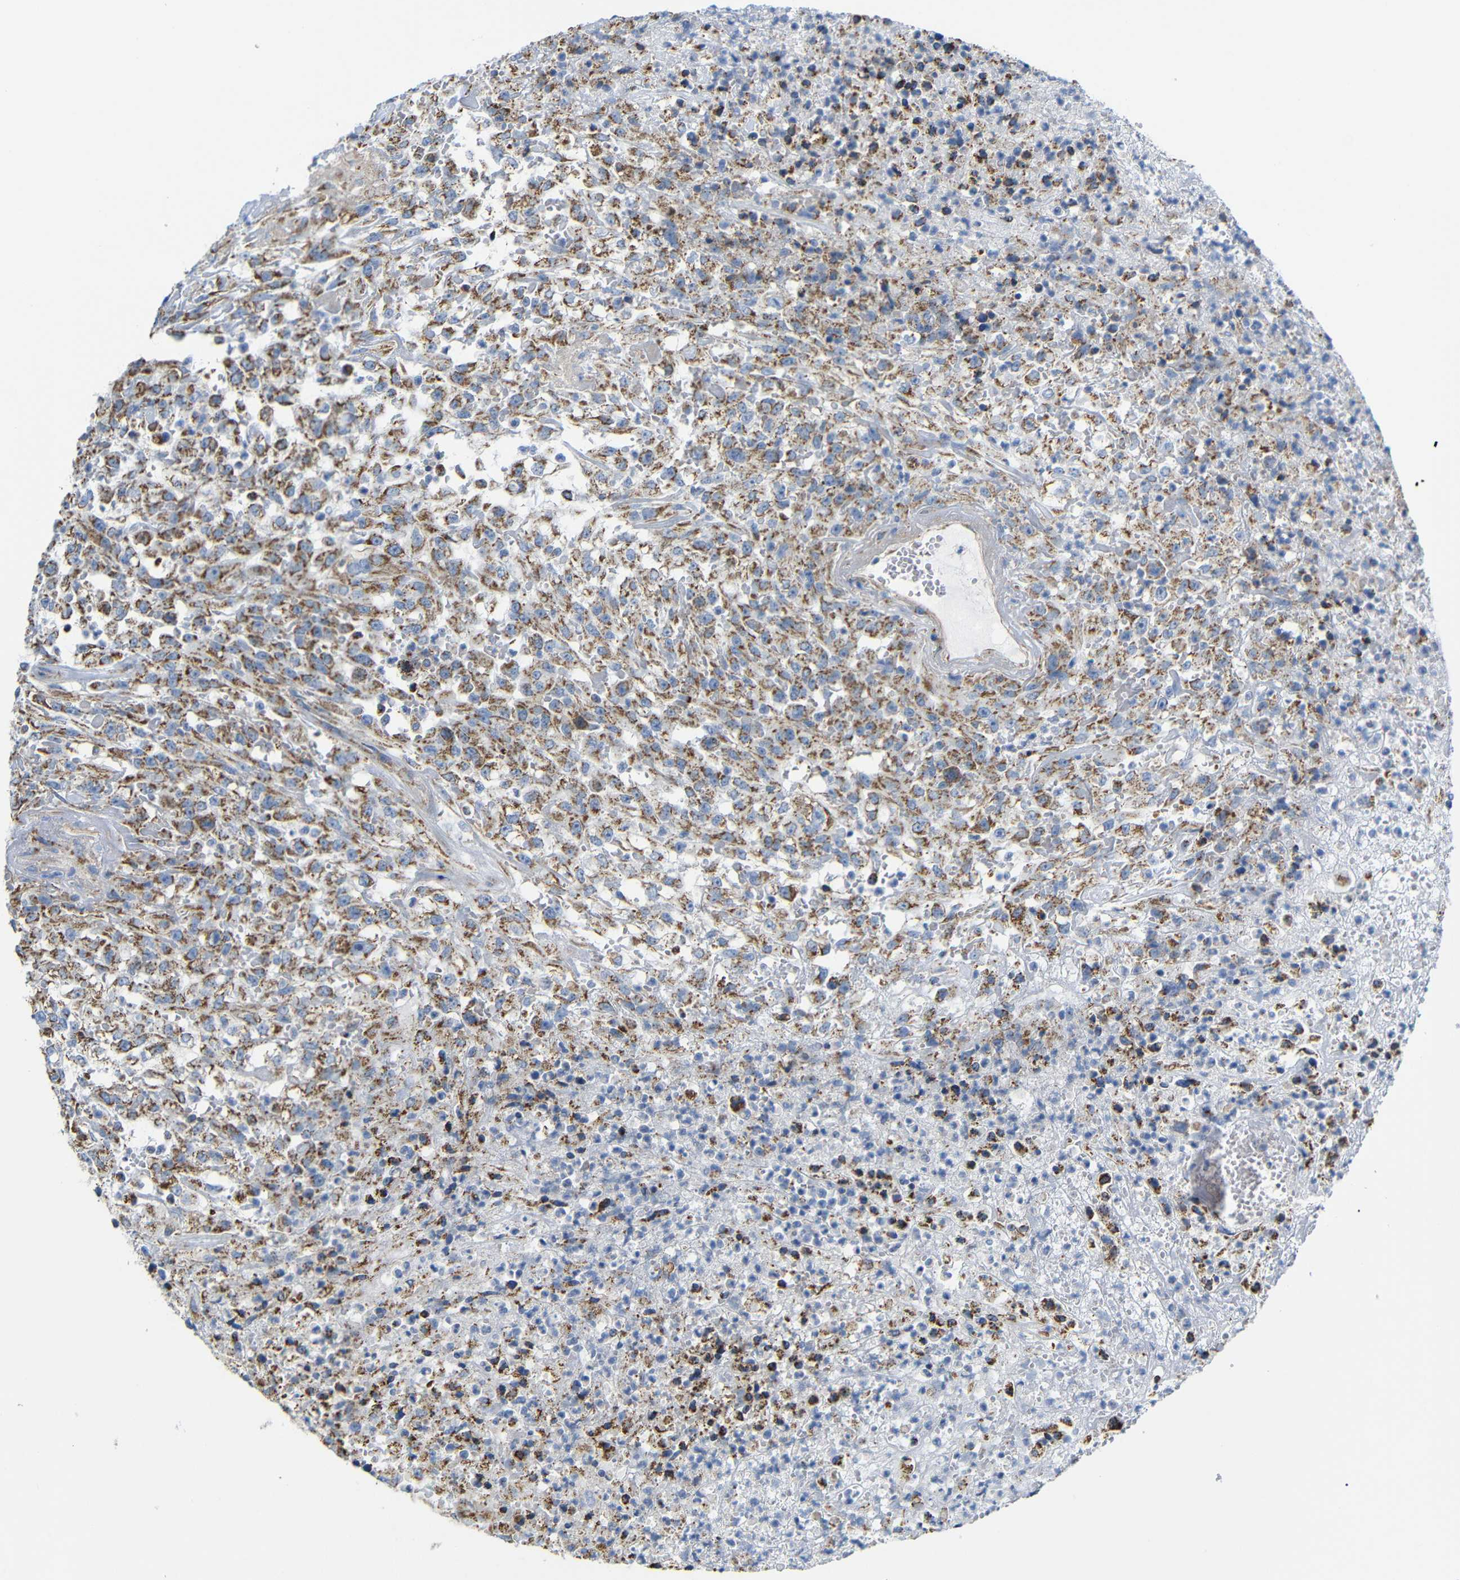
{"staining": {"intensity": "strong", "quantity": ">75%", "location": "cytoplasmic/membranous"}, "tissue": "urothelial cancer", "cell_type": "Tumor cells", "image_type": "cancer", "snomed": [{"axis": "morphology", "description": "Urothelial carcinoma, High grade"}, {"axis": "topography", "description": "Urinary bladder"}], "caption": "Protein expression analysis of urothelial cancer reveals strong cytoplasmic/membranous positivity in approximately >75% of tumor cells.", "gene": "FAM171B", "patient": {"sex": "male", "age": 46}}